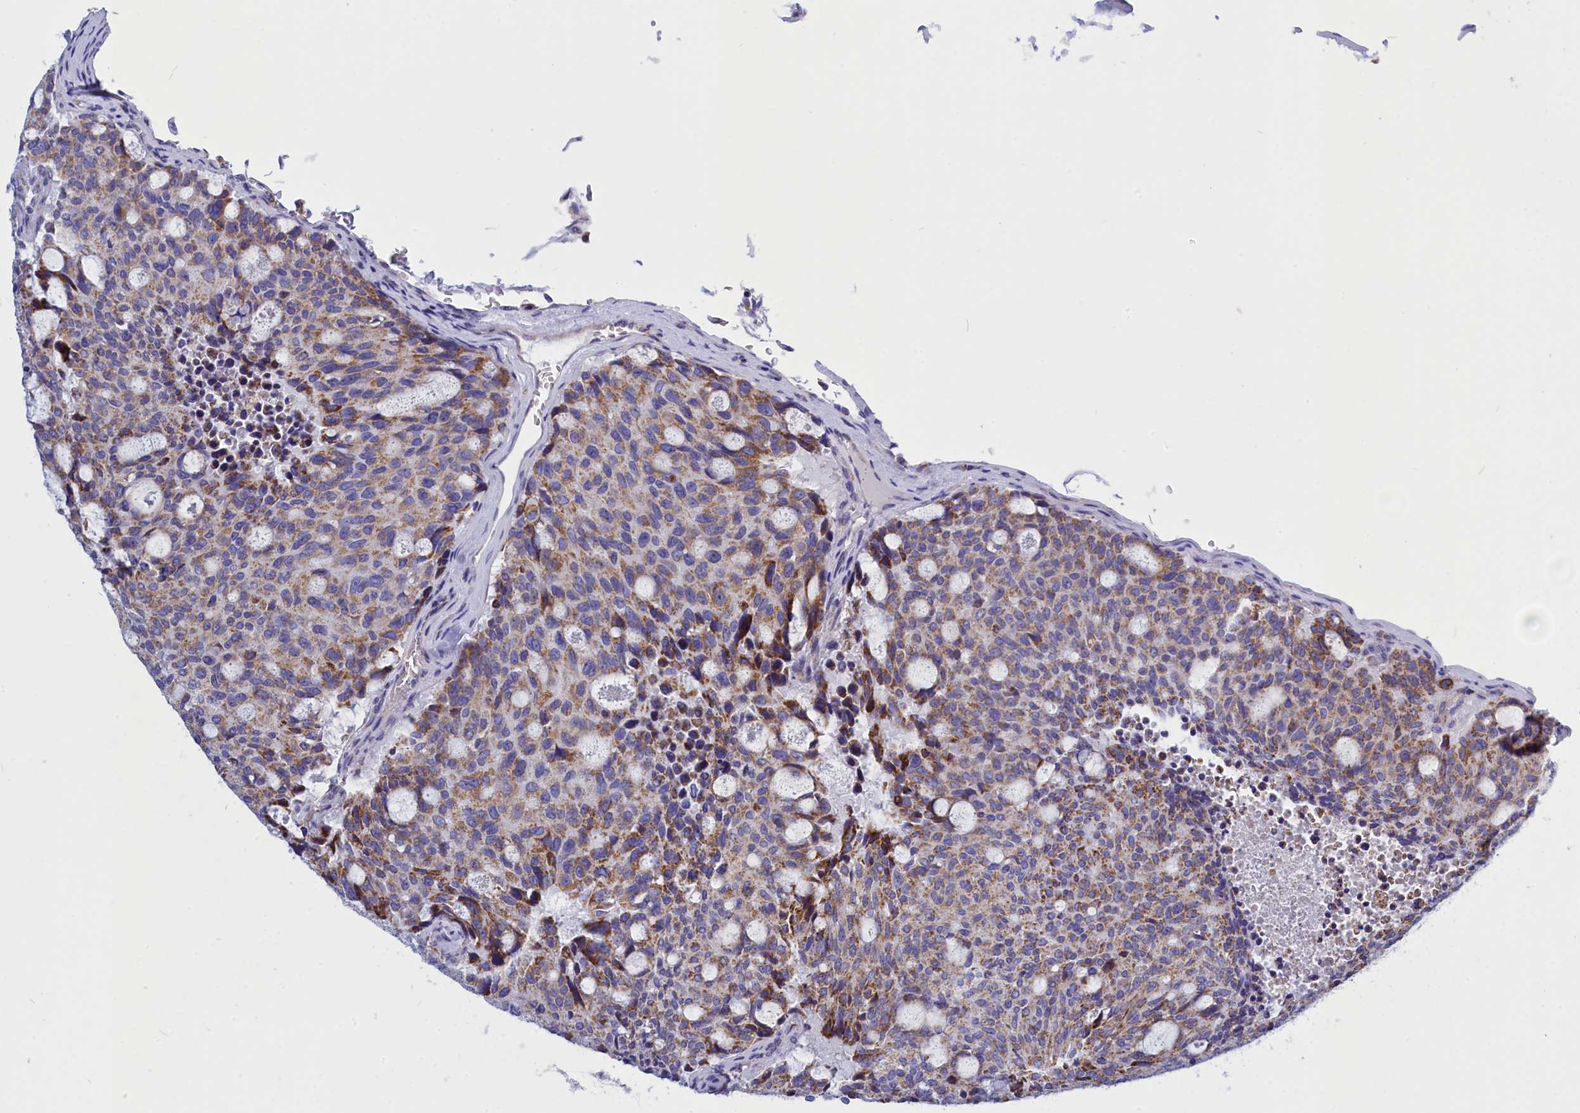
{"staining": {"intensity": "moderate", "quantity": "25%-75%", "location": "cytoplasmic/membranous"}, "tissue": "carcinoid", "cell_type": "Tumor cells", "image_type": "cancer", "snomed": [{"axis": "morphology", "description": "Carcinoid, malignant, NOS"}, {"axis": "topography", "description": "Pancreas"}], "caption": "This is a micrograph of IHC staining of carcinoid, which shows moderate positivity in the cytoplasmic/membranous of tumor cells.", "gene": "CCRL2", "patient": {"sex": "female", "age": 54}}